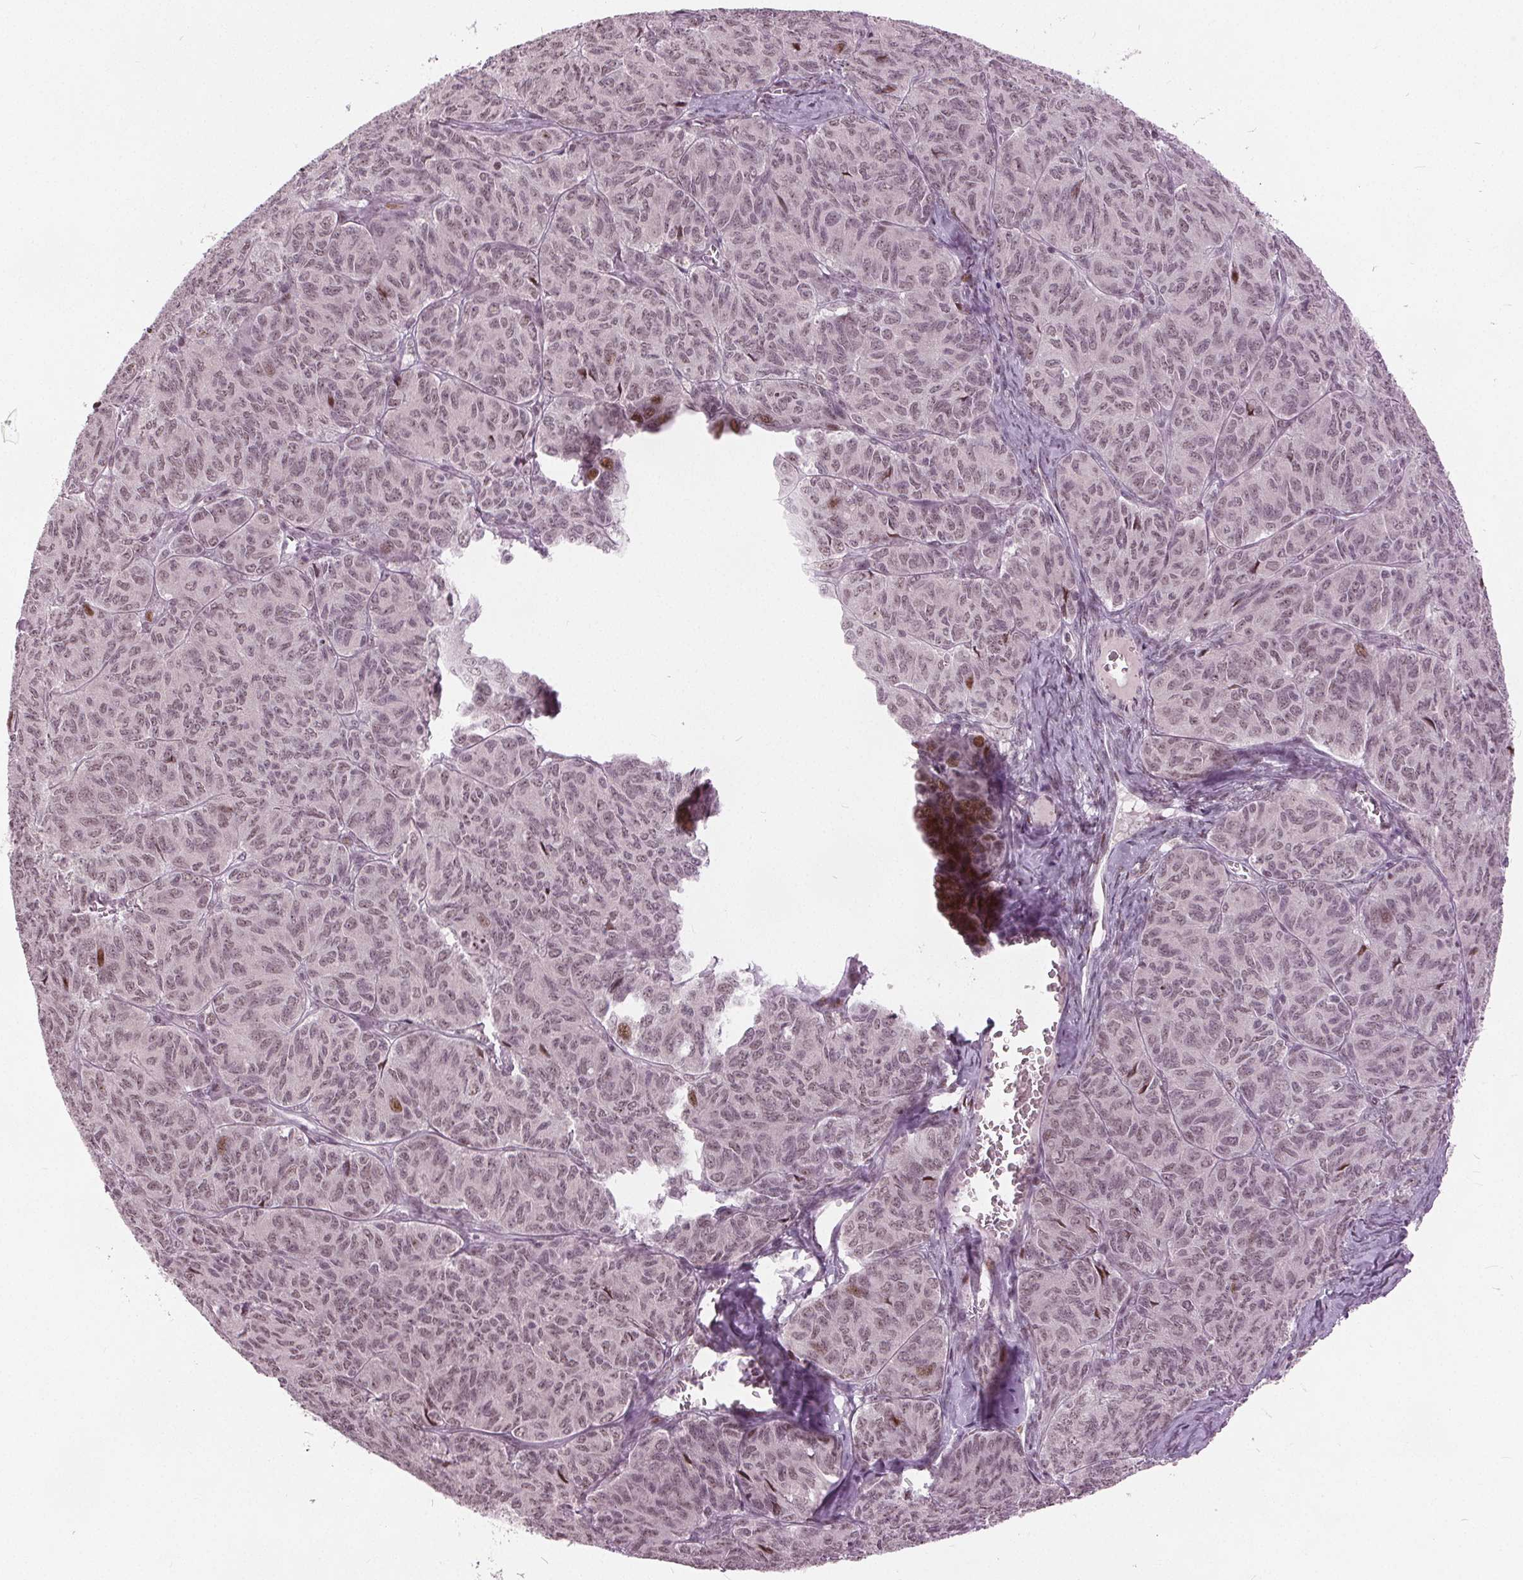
{"staining": {"intensity": "weak", "quantity": ">75%", "location": "nuclear"}, "tissue": "ovarian cancer", "cell_type": "Tumor cells", "image_type": "cancer", "snomed": [{"axis": "morphology", "description": "Carcinoma, endometroid"}, {"axis": "topography", "description": "Ovary"}], "caption": "IHC of human ovarian cancer displays low levels of weak nuclear expression in about >75% of tumor cells.", "gene": "TTC34", "patient": {"sex": "female", "age": 80}}